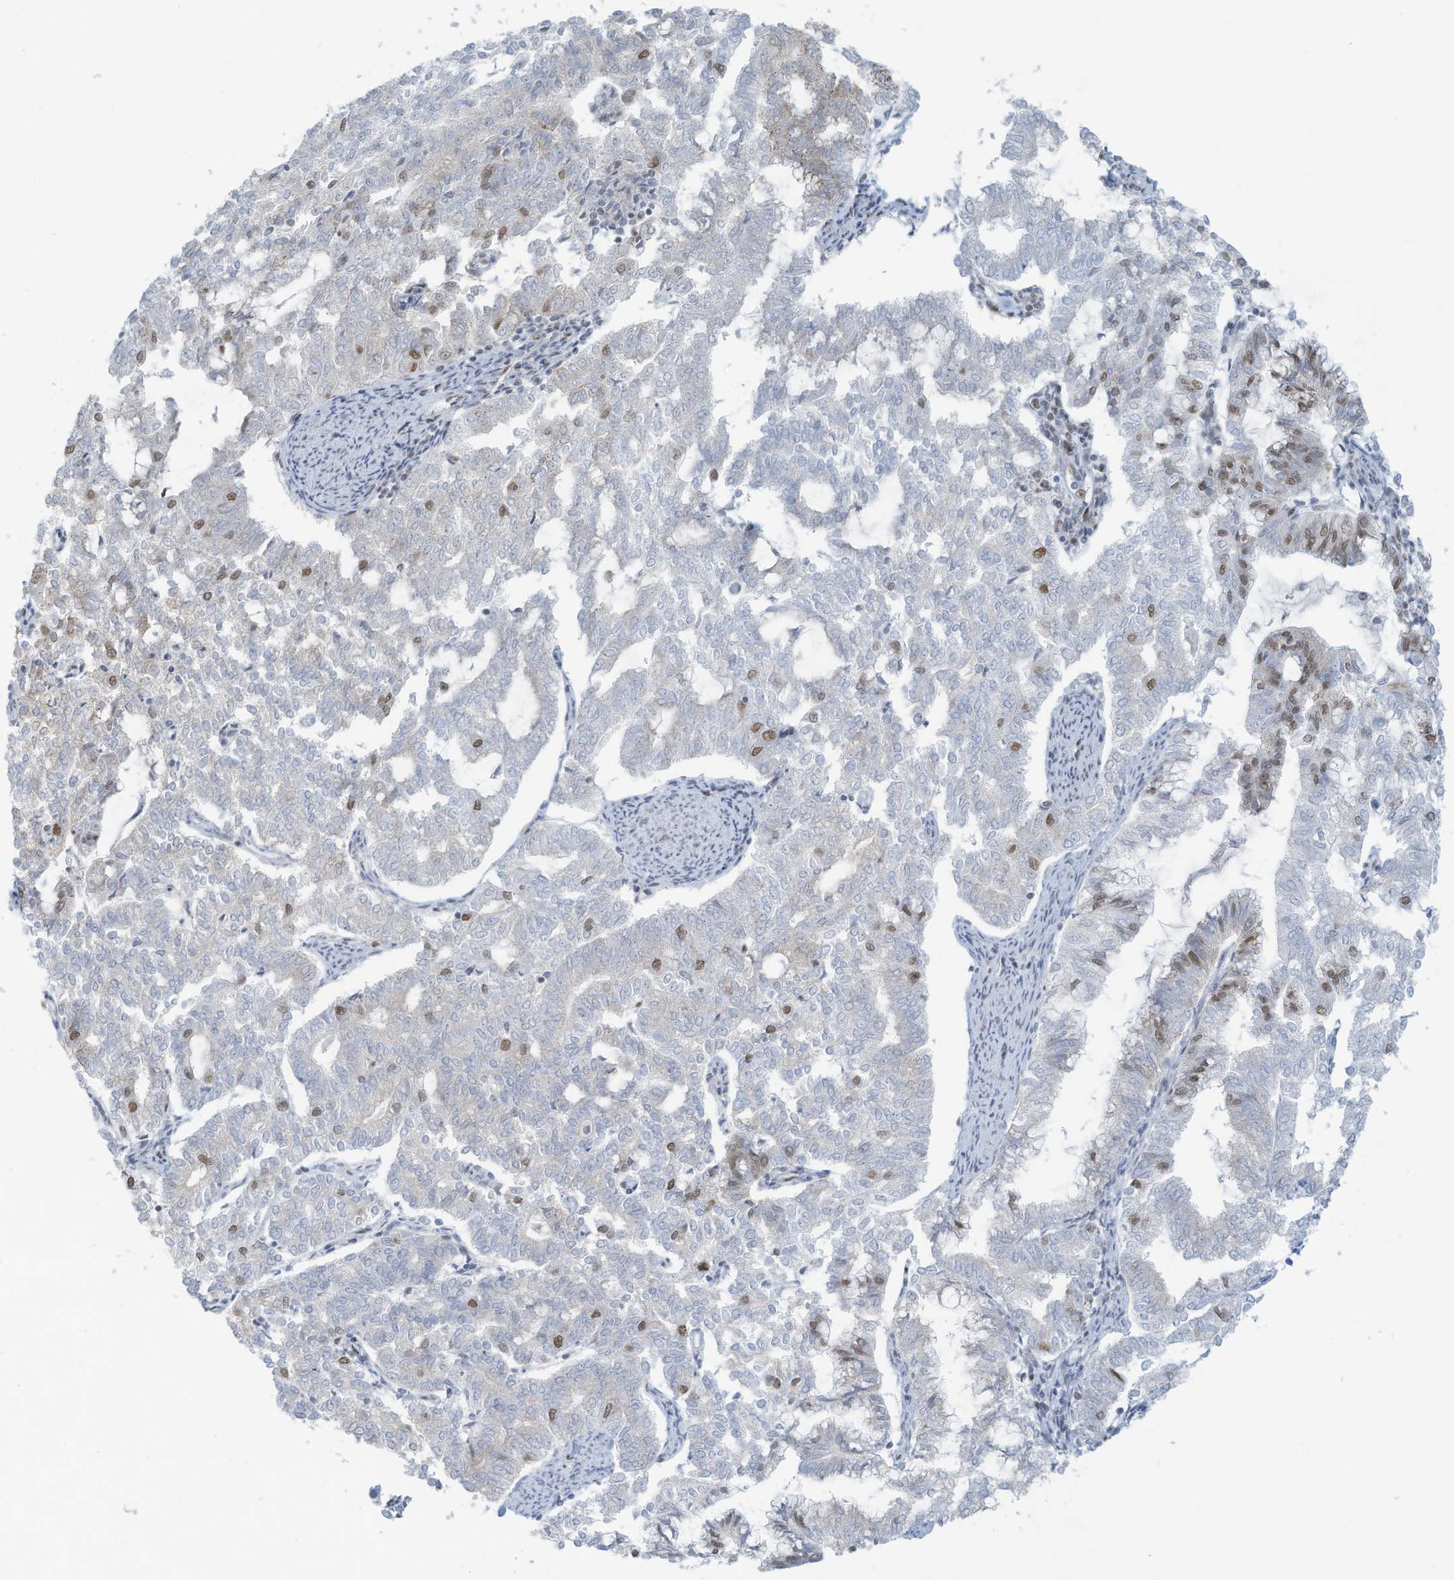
{"staining": {"intensity": "moderate", "quantity": "<25%", "location": "nuclear"}, "tissue": "endometrial cancer", "cell_type": "Tumor cells", "image_type": "cancer", "snomed": [{"axis": "morphology", "description": "Adenocarcinoma, NOS"}, {"axis": "topography", "description": "Endometrium"}], "caption": "Immunohistochemistry (IHC) photomicrograph of human endometrial cancer stained for a protein (brown), which demonstrates low levels of moderate nuclear staining in about <25% of tumor cells.", "gene": "ECT2L", "patient": {"sex": "female", "age": 79}}